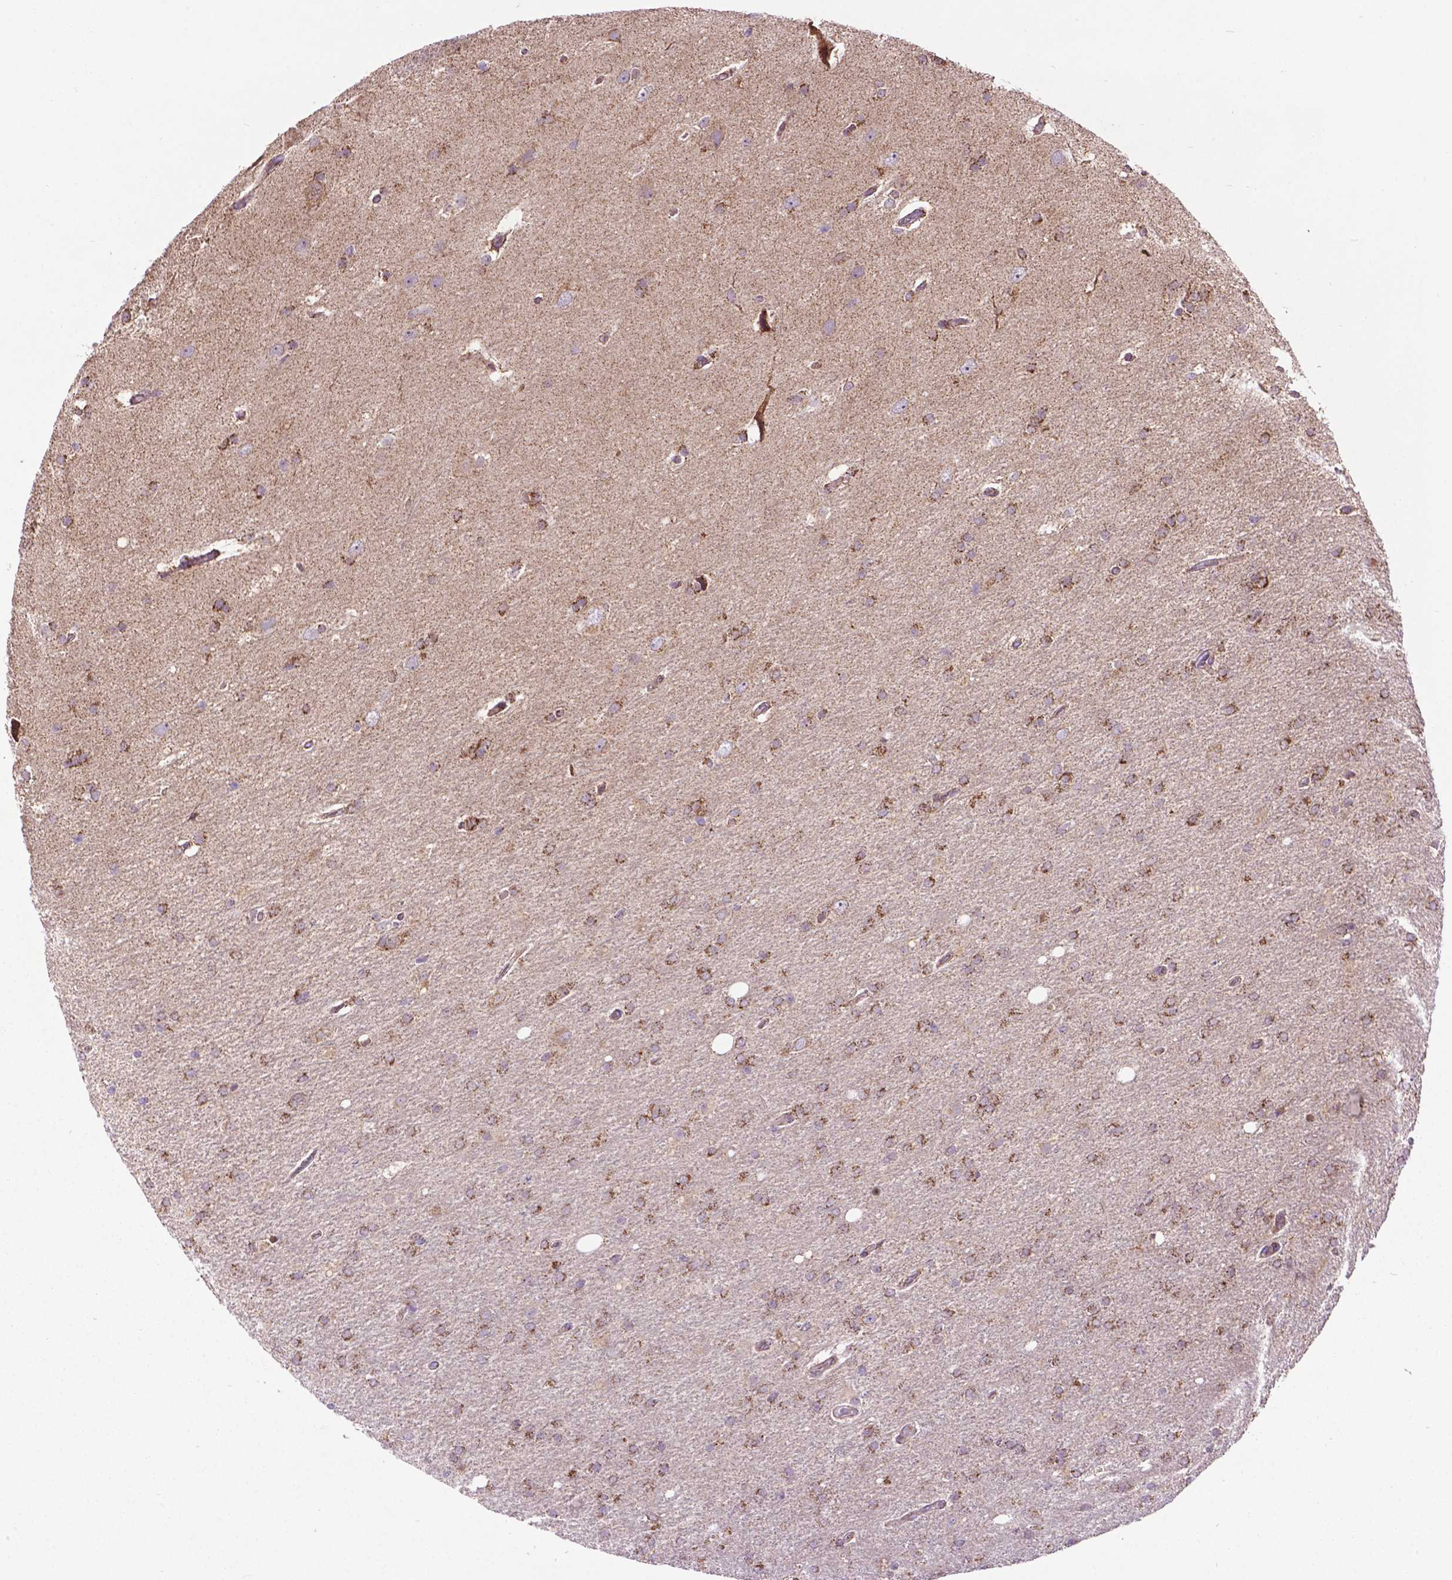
{"staining": {"intensity": "moderate", "quantity": "25%-75%", "location": "cytoplasmic/membranous"}, "tissue": "glioma", "cell_type": "Tumor cells", "image_type": "cancer", "snomed": [{"axis": "morphology", "description": "Glioma, malignant, High grade"}, {"axis": "topography", "description": "Cerebral cortex"}], "caption": "IHC of malignant high-grade glioma shows medium levels of moderate cytoplasmic/membranous positivity in approximately 25%-75% of tumor cells.", "gene": "PYCR3", "patient": {"sex": "male", "age": 70}}